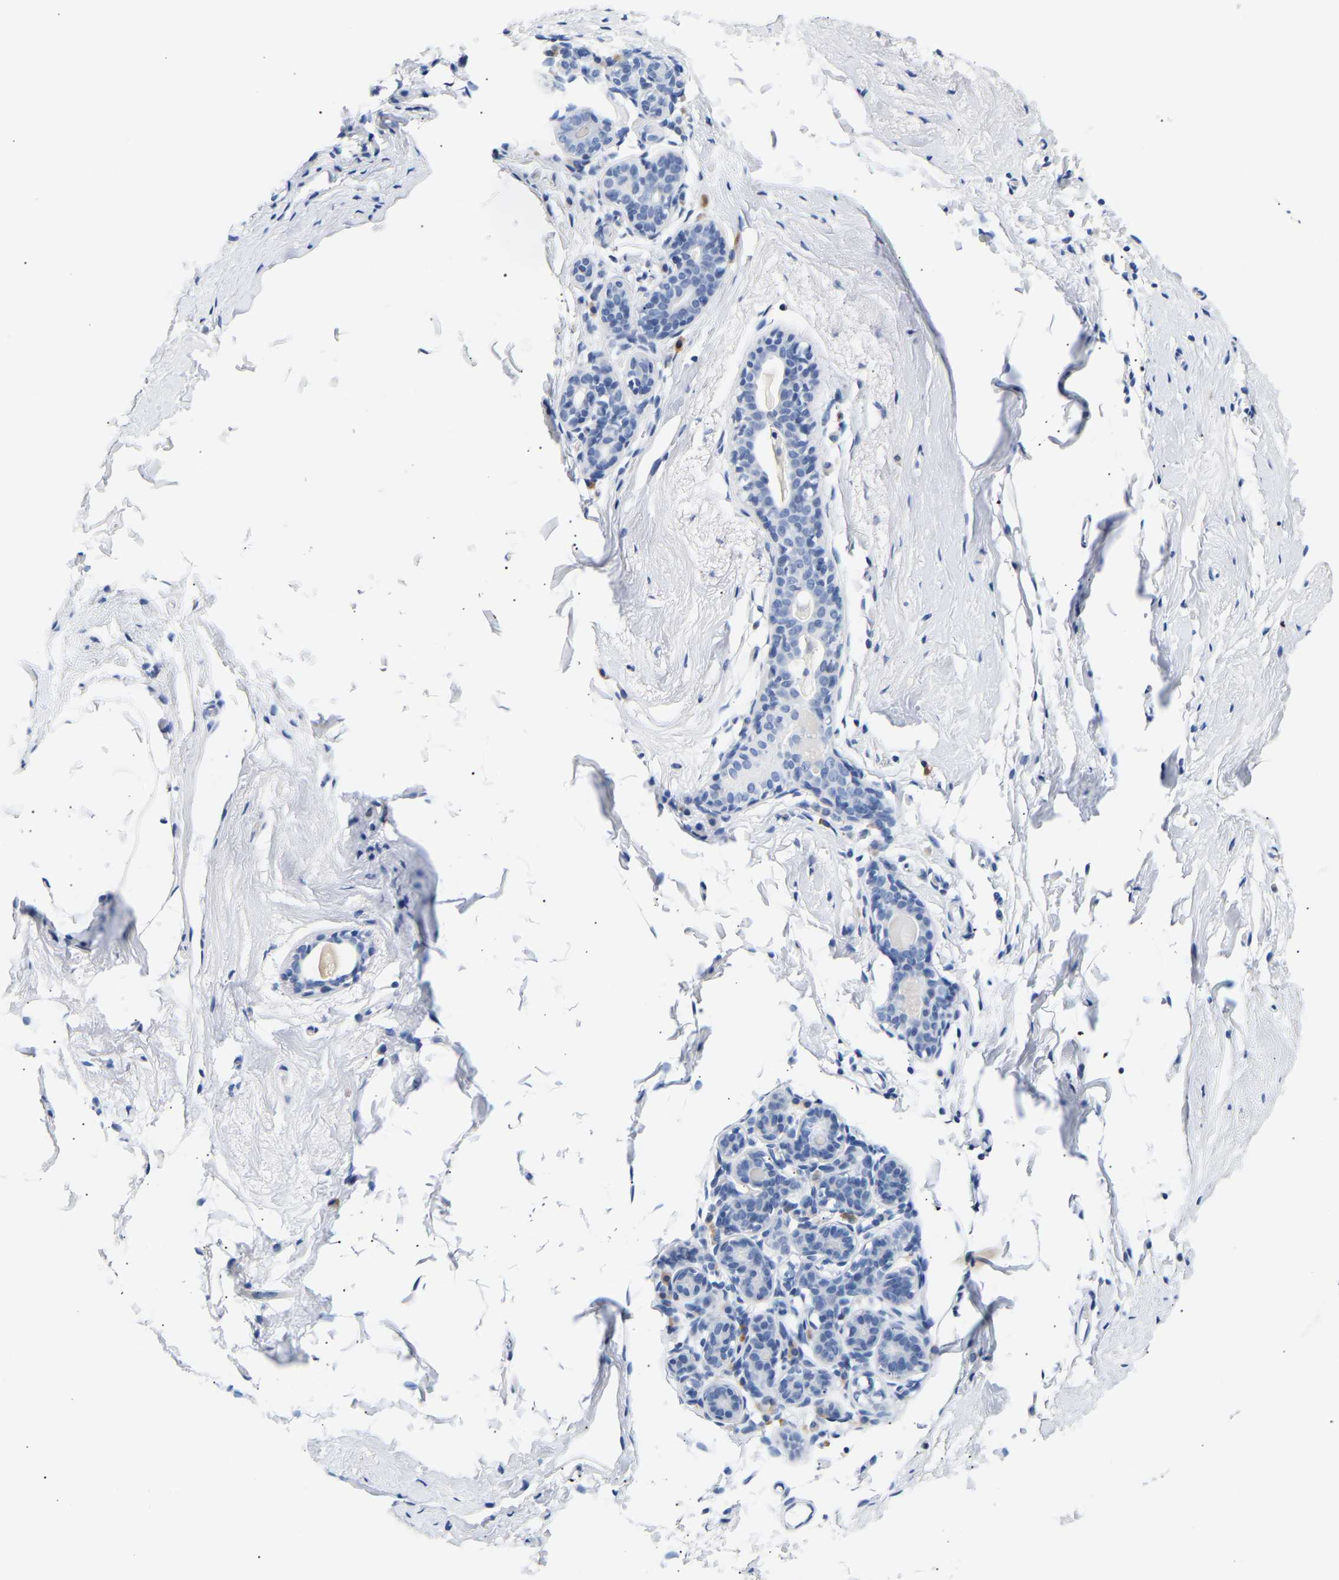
{"staining": {"intensity": "negative", "quantity": "none", "location": "none"}, "tissue": "breast", "cell_type": "Adipocytes", "image_type": "normal", "snomed": [{"axis": "morphology", "description": "Normal tissue, NOS"}, {"axis": "topography", "description": "Breast"}], "caption": "Photomicrograph shows no significant protein positivity in adipocytes of benign breast. Nuclei are stained in blue.", "gene": "SPINK2", "patient": {"sex": "female", "age": 62}}